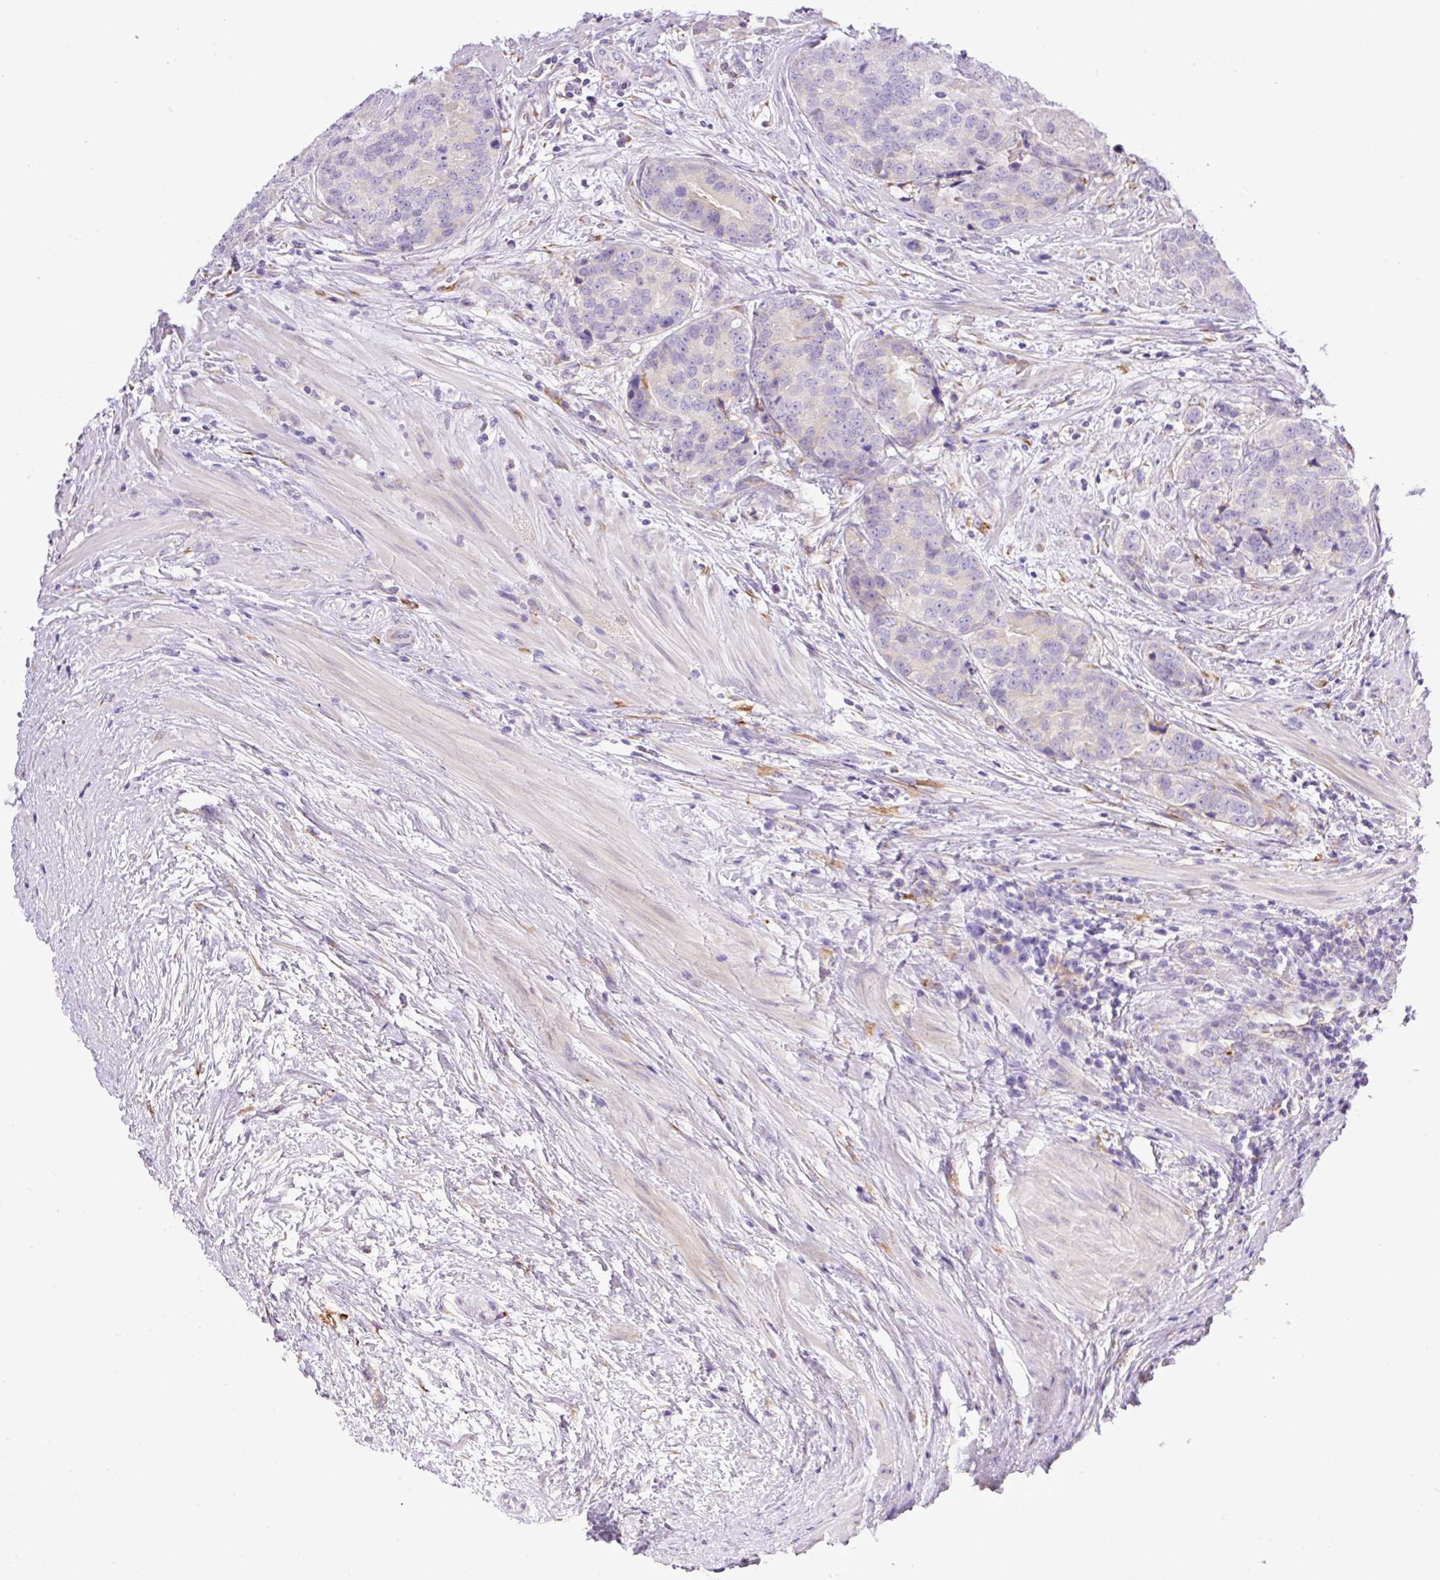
{"staining": {"intensity": "negative", "quantity": "none", "location": "none"}, "tissue": "prostate cancer", "cell_type": "Tumor cells", "image_type": "cancer", "snomed": [{"axis": "morphology", "description": "Adenocarcinoma, High grade"}, {"axis": "topography", "description": "Prostate"}], "caption": "Photomicrograph shows no protein staining in tumor cells of prostate high-grade adenocarcinoma tissue.", "gene": "POFUT1", "patient": {"sex": "male", "age": 68}}